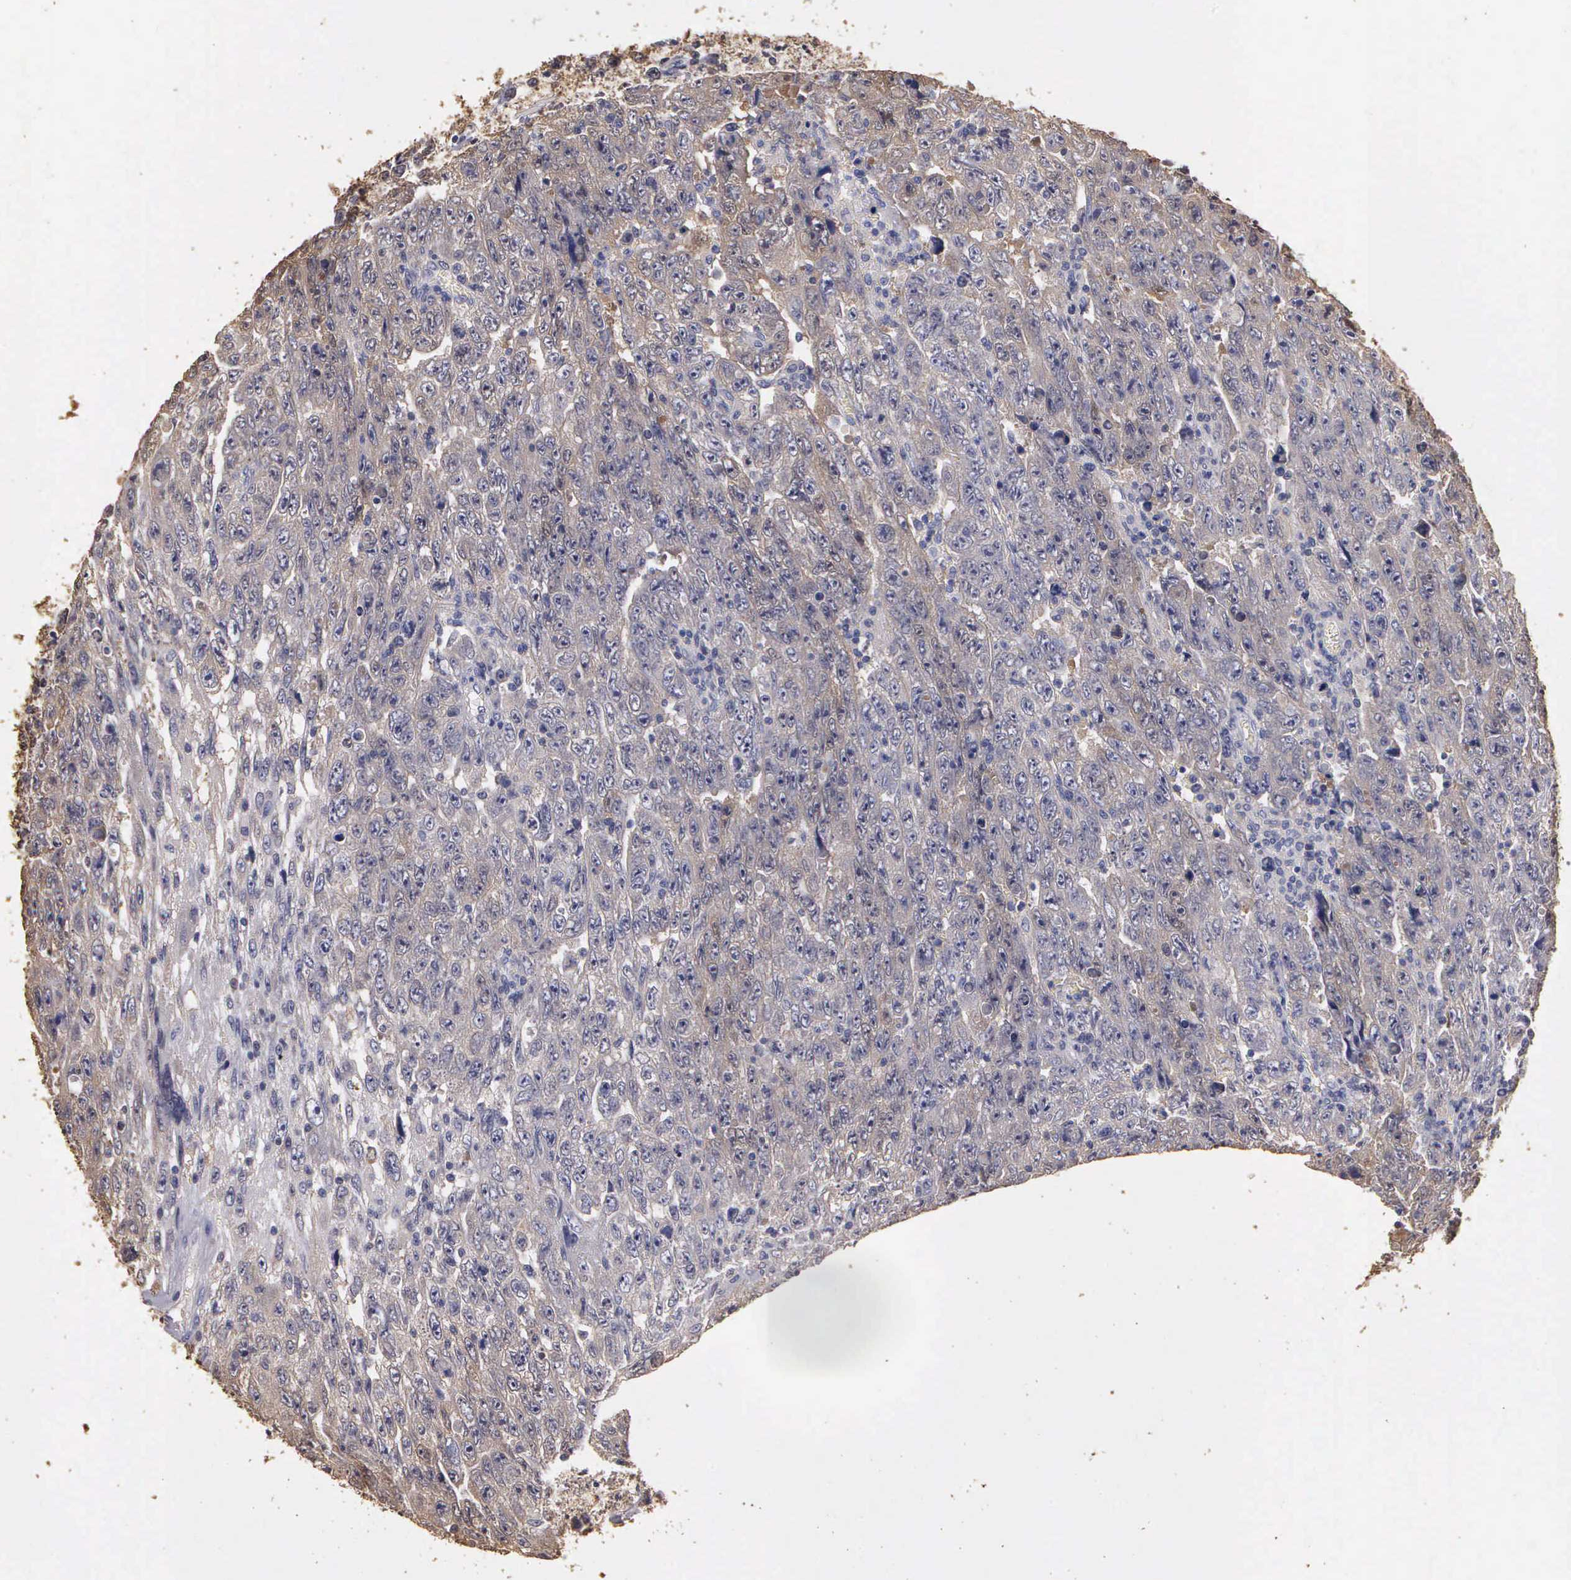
{"staining": {"intensity": "weak", "quantity": "25%-75%", "location": "cytoplasmic/membranous"}, "tissue": "testis cancer", "cell_type": "Tumor cells", "image_type": "cancer", "snomed": [{"axis": "morphology", "description": "Carcinoma, Embryonal, NOS"}, {"axis": "topography", "description": "Testis"}], "caption": "Immunohistochemistry histopathology image of neoplastic tissue: embryonal carcinoma (testis) stained using immunohistochemistry (IHC) reveals low levels of weak protein expression localized specifically in the cytoplasmic/membranous of tumor cells, appearing as a cytoplasmic/membranous brown color.", "gene": "ENO3", "patient": {"sex": "male", "age": 28}}